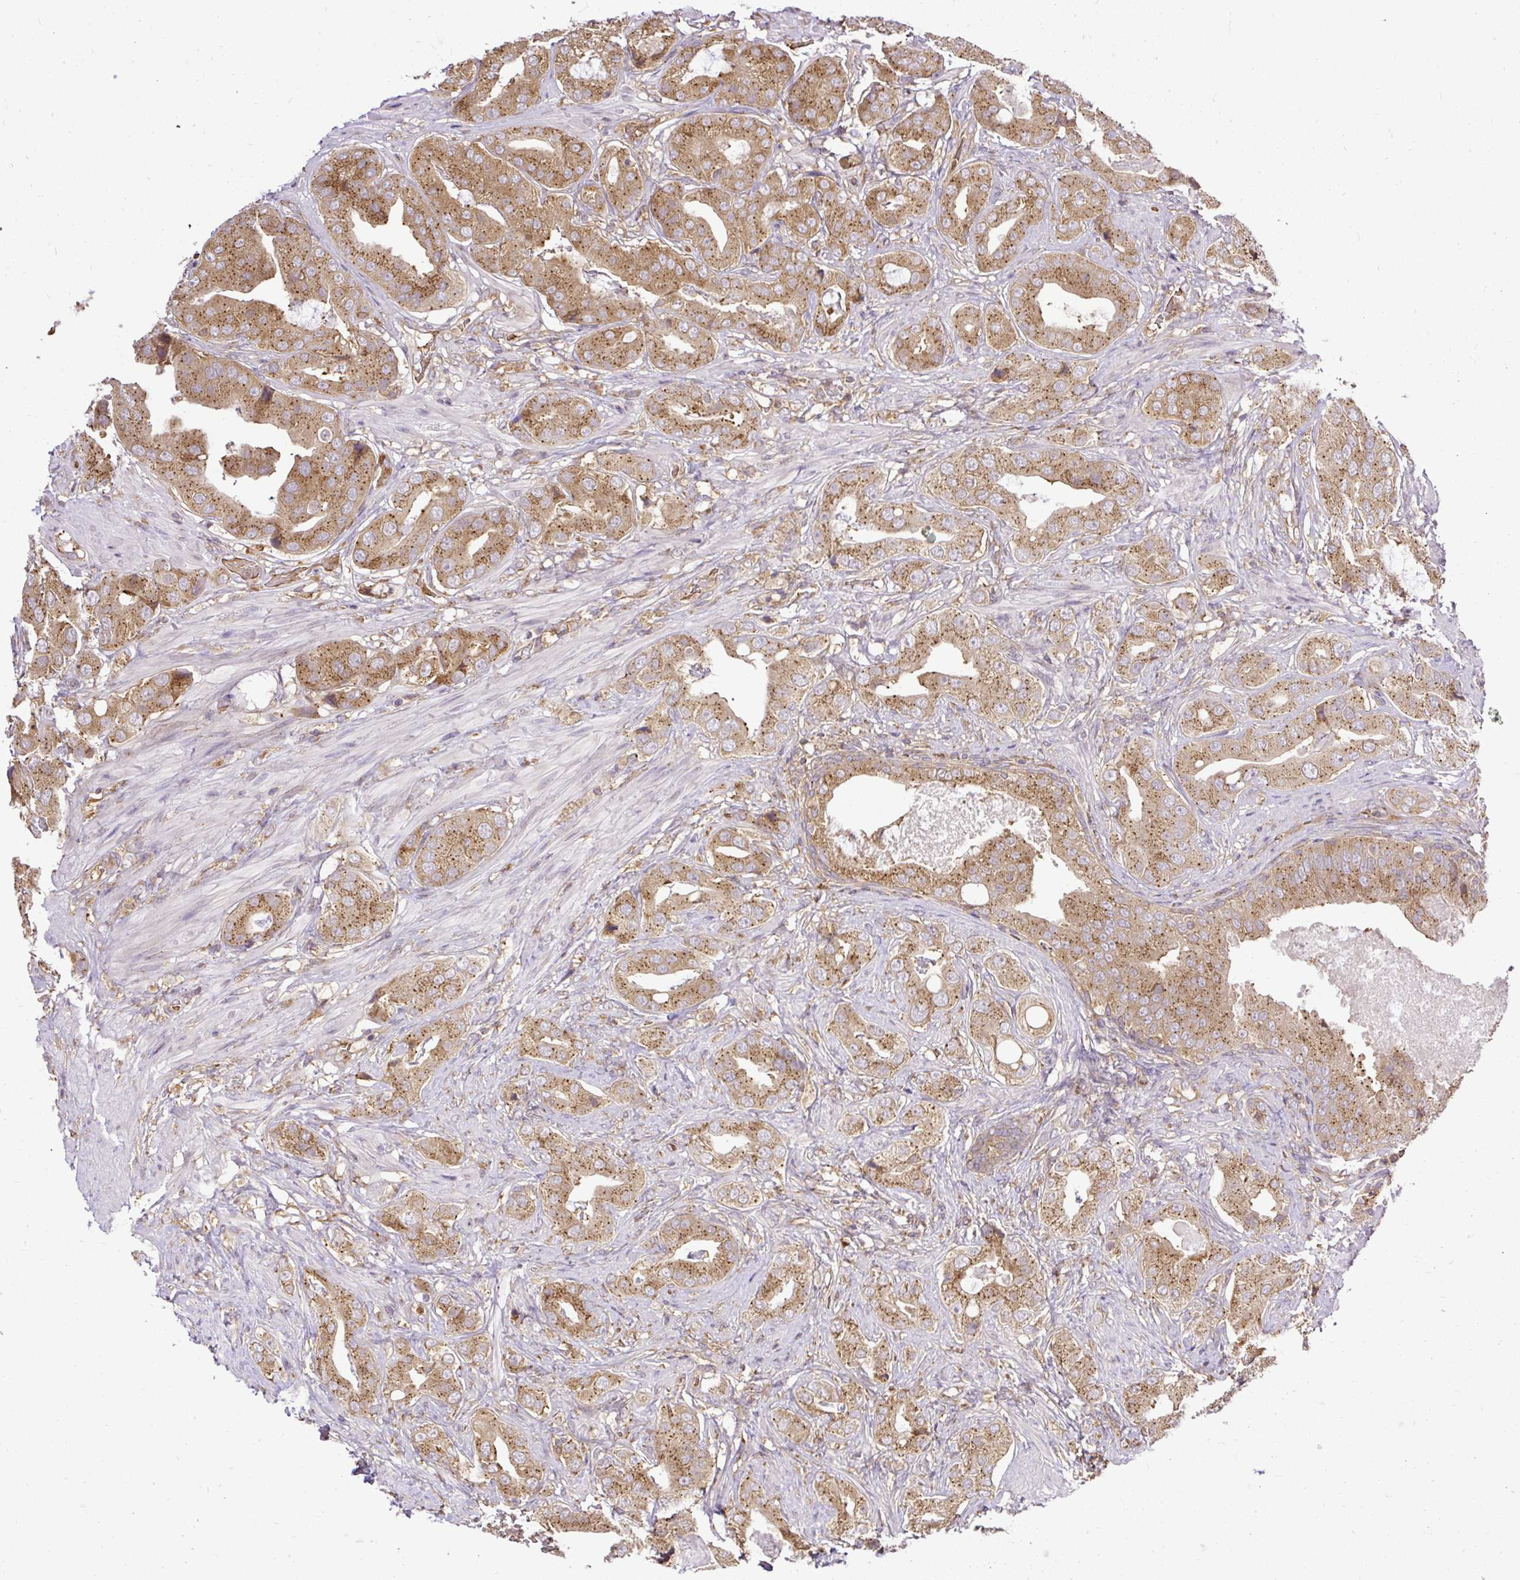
{"staining": {"intensity": "moderate", "quantity": ">75%", "location": "cytoplasmic/membranous"}, "tissue": "prostate cancer", "cell_type": "Tumor cells", "image_type": "cancer", "snomed": [{"axis": "morphology", "description": "Adenocarcinoma, High grade"}, {"axis": "topography", "description": "Prostate"}], "caption": "Tumor cells show moderate cytoplasmic/membranous expression in about >75% of cells in prostate cancer (high-grade adenocarcinoma).", "gene": "SMC4", "patient": {"sex": "male", "age": 63}}